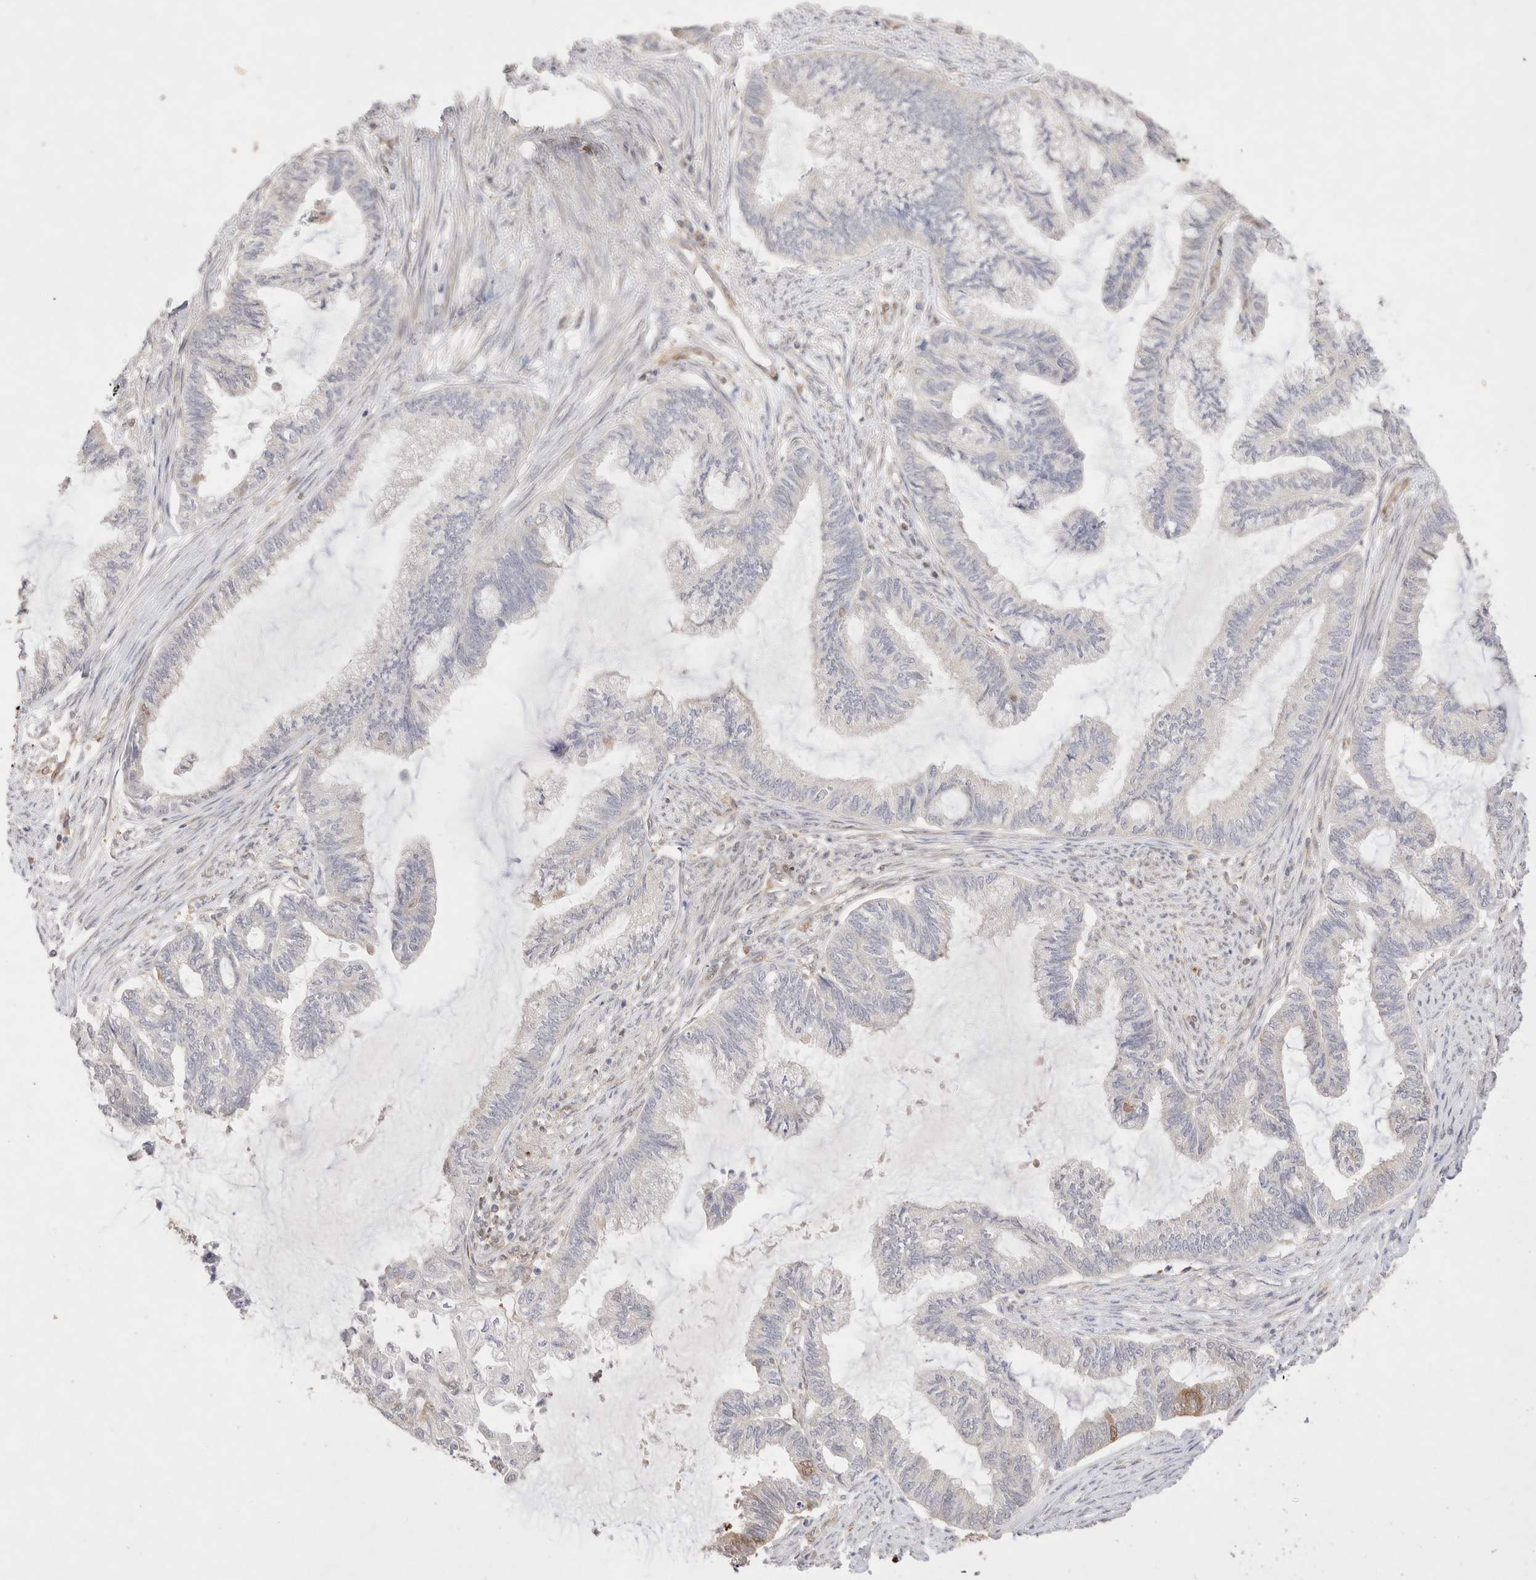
{"staining": {"intensity": "moderate", "quantity": "<25%", "location": "cytoplasmic/membranous,nuclear"}, "tissue": "endometrial cancer", "cell_type": "Tumor cells", "image_type": "cancer", "snomed": [{"axis": "morphology", "description": "Adenocarcinoma, NOS"}, {"axis": "topography", "description": "Endometrium"}], "caption": "About <25% of tumor cells in human endometrial cancer (adenocarcinoma) reveal moderate cytoplasmic/membranous and nuclear protein staining as visualized by brown immunohistochemical staining.", "gene": "STARD10", "patient": {"sex": "female", "age": 86}}